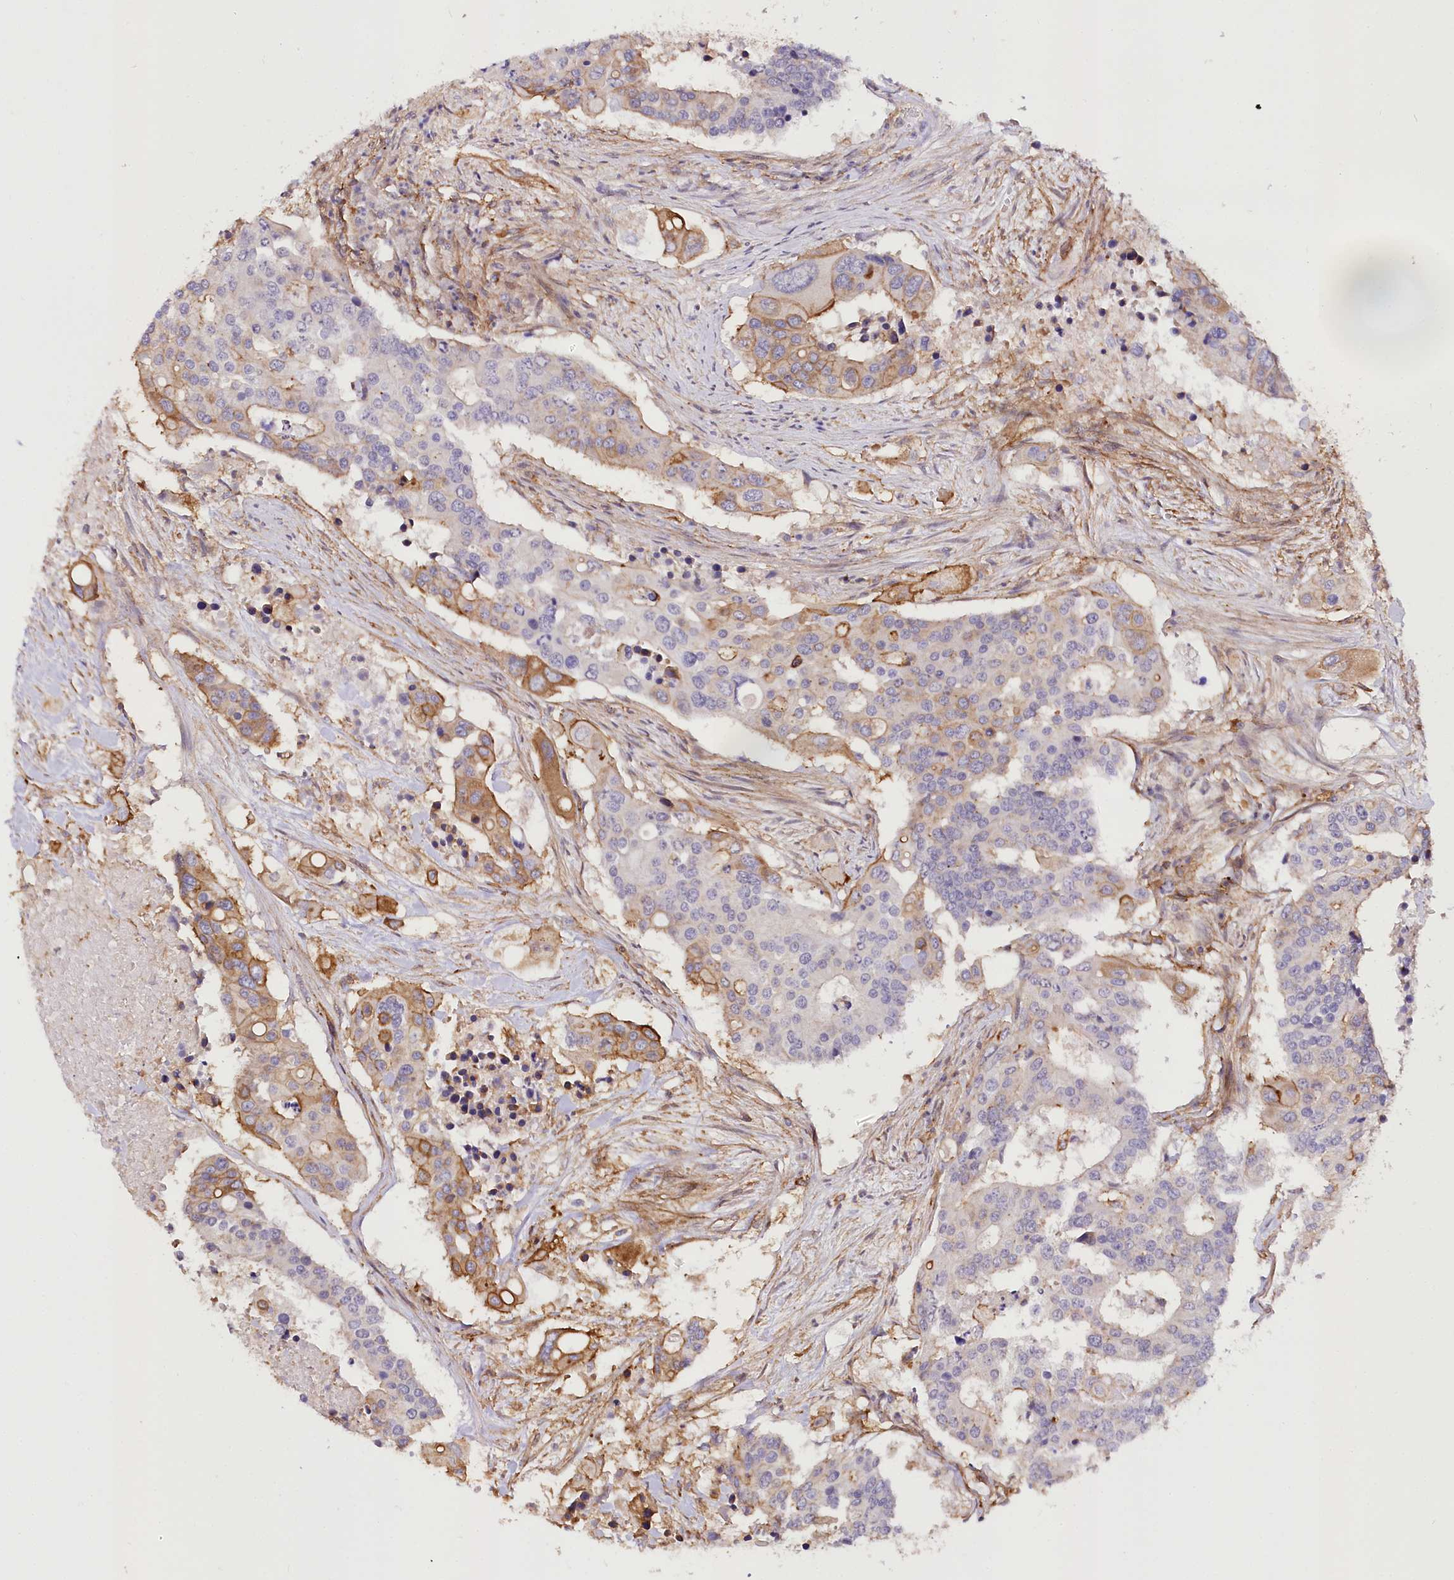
{"staining": {"intensity": "moderate", "quantity": "<25%", "location": "cytoplasmic/membranous"}, "tissue": "colorectal cancer", "cell_type": "Tumor cells", "image_type": "cancer", "snomed": [{"axis": "morphology", "description": "Adenocarcinoma, NOS"}, {"axis": "topography", "description": "Colon"}], "caption": "Moderate cytoplasmic/membranous positivity for a protein is identified in about <25% of tumor cells of adenocarcinoma (colorectal) using immunohistochemistry (IHC).", "gene": "SYNPO2", "patient": {"sex": "male", "age": 77}}